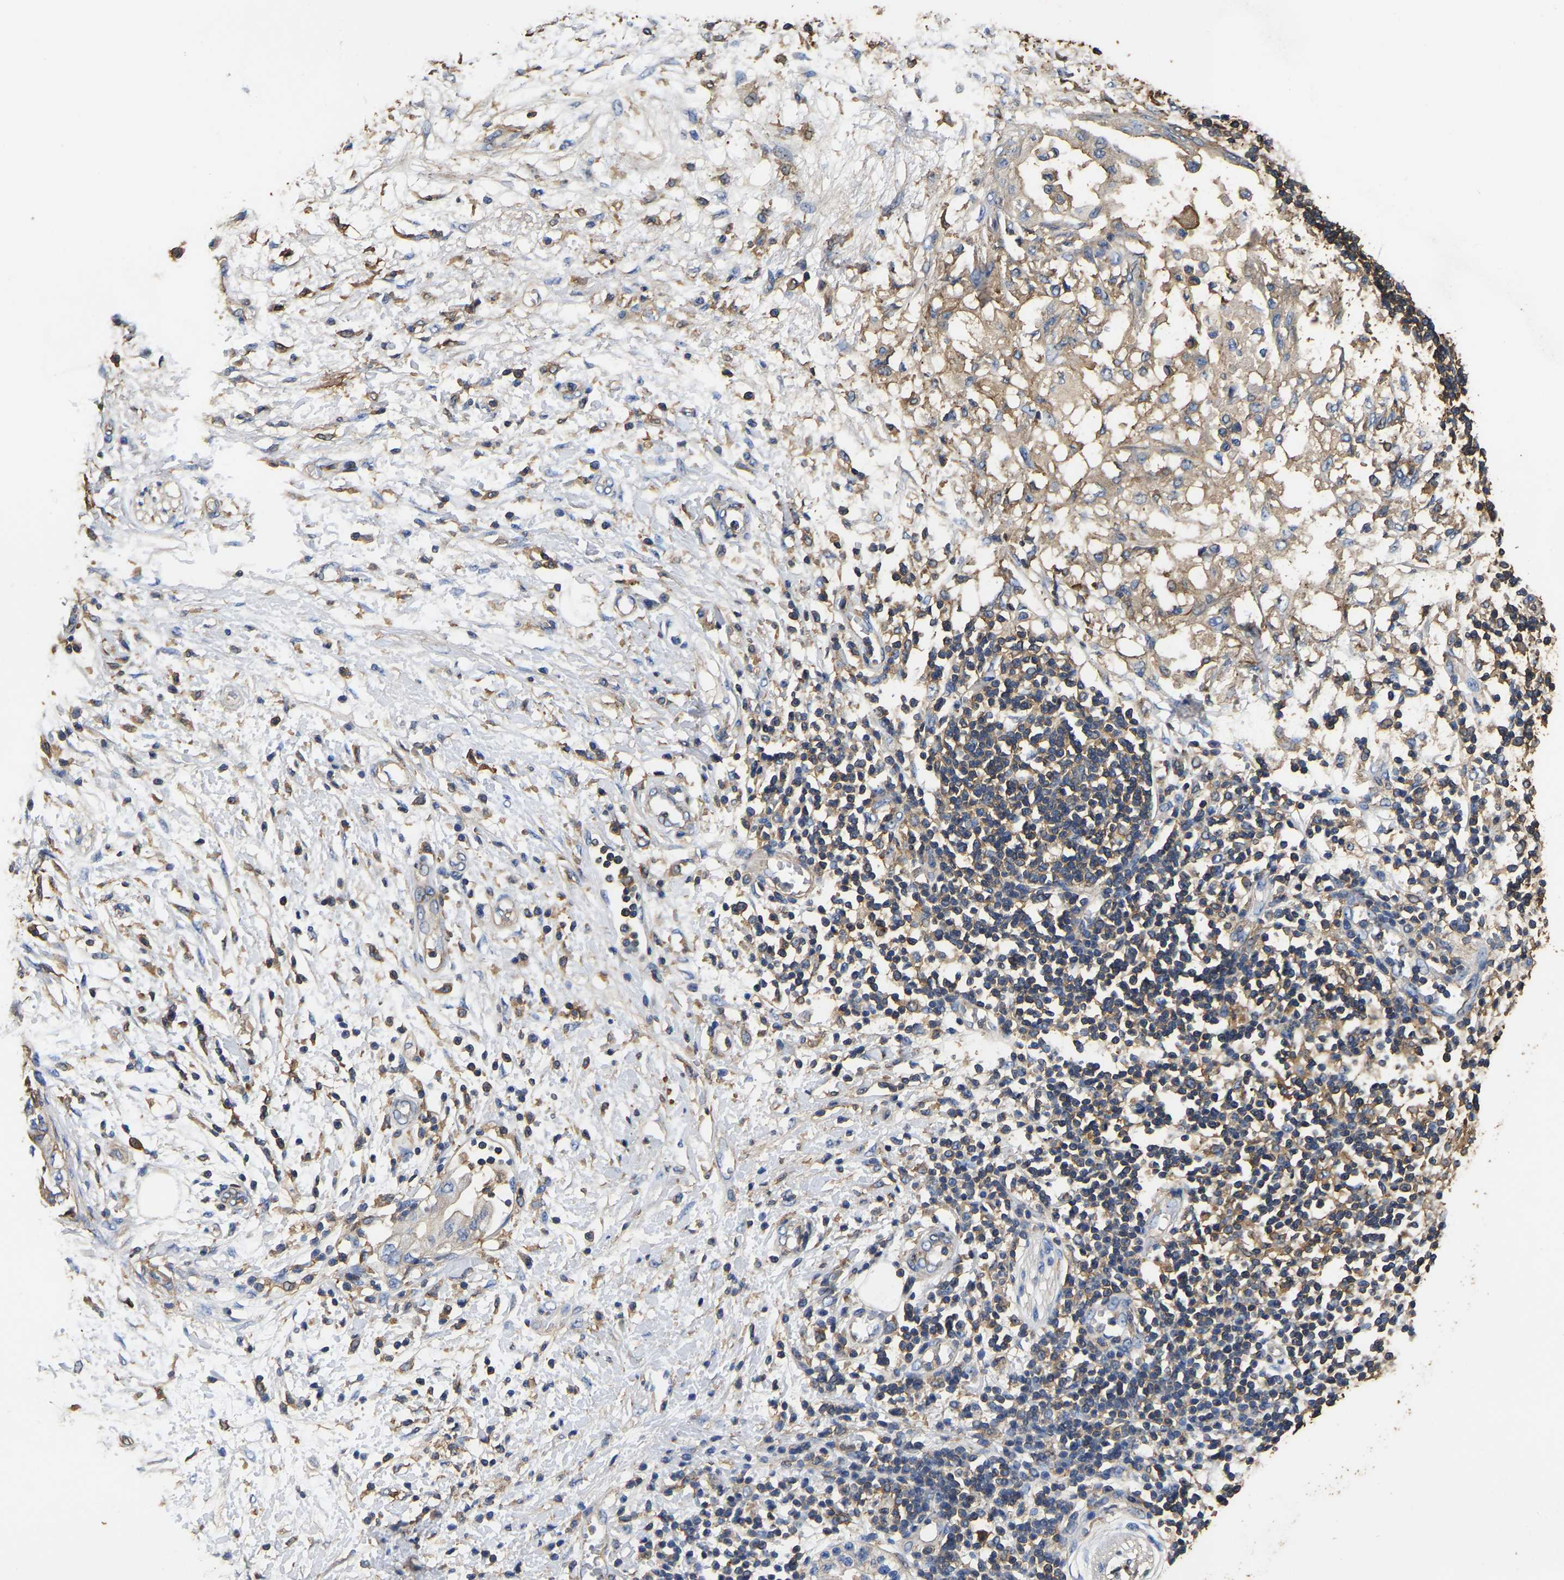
{"staining": {"intensity": "moderate", "quantity": ">75%", "location": "cytoplasmic/membranous"}, "tissue": "adipose tissue", "cell_type": "Adipocytes", "image_type": "normal", "snomed": [{"axis": "morphology", "description": "Normal tissue, NOS"}, {"axis": "morphology", "description": "Adenocarcinoma, NOS"}, {"axis": "topography", "description": "Duodenum"}, {"axis": "topography", "description": "Peripheral nerve tissue"}], "caption": "An immunohistochemistry micrograph of benign tissue is shown. Protein staining in brown shows moderate cytoplasmic/membranous positivity in adipose tissue within adipocytes.", "gene": "ARMT1", "patient": {"sex": "female", "age": 60}}